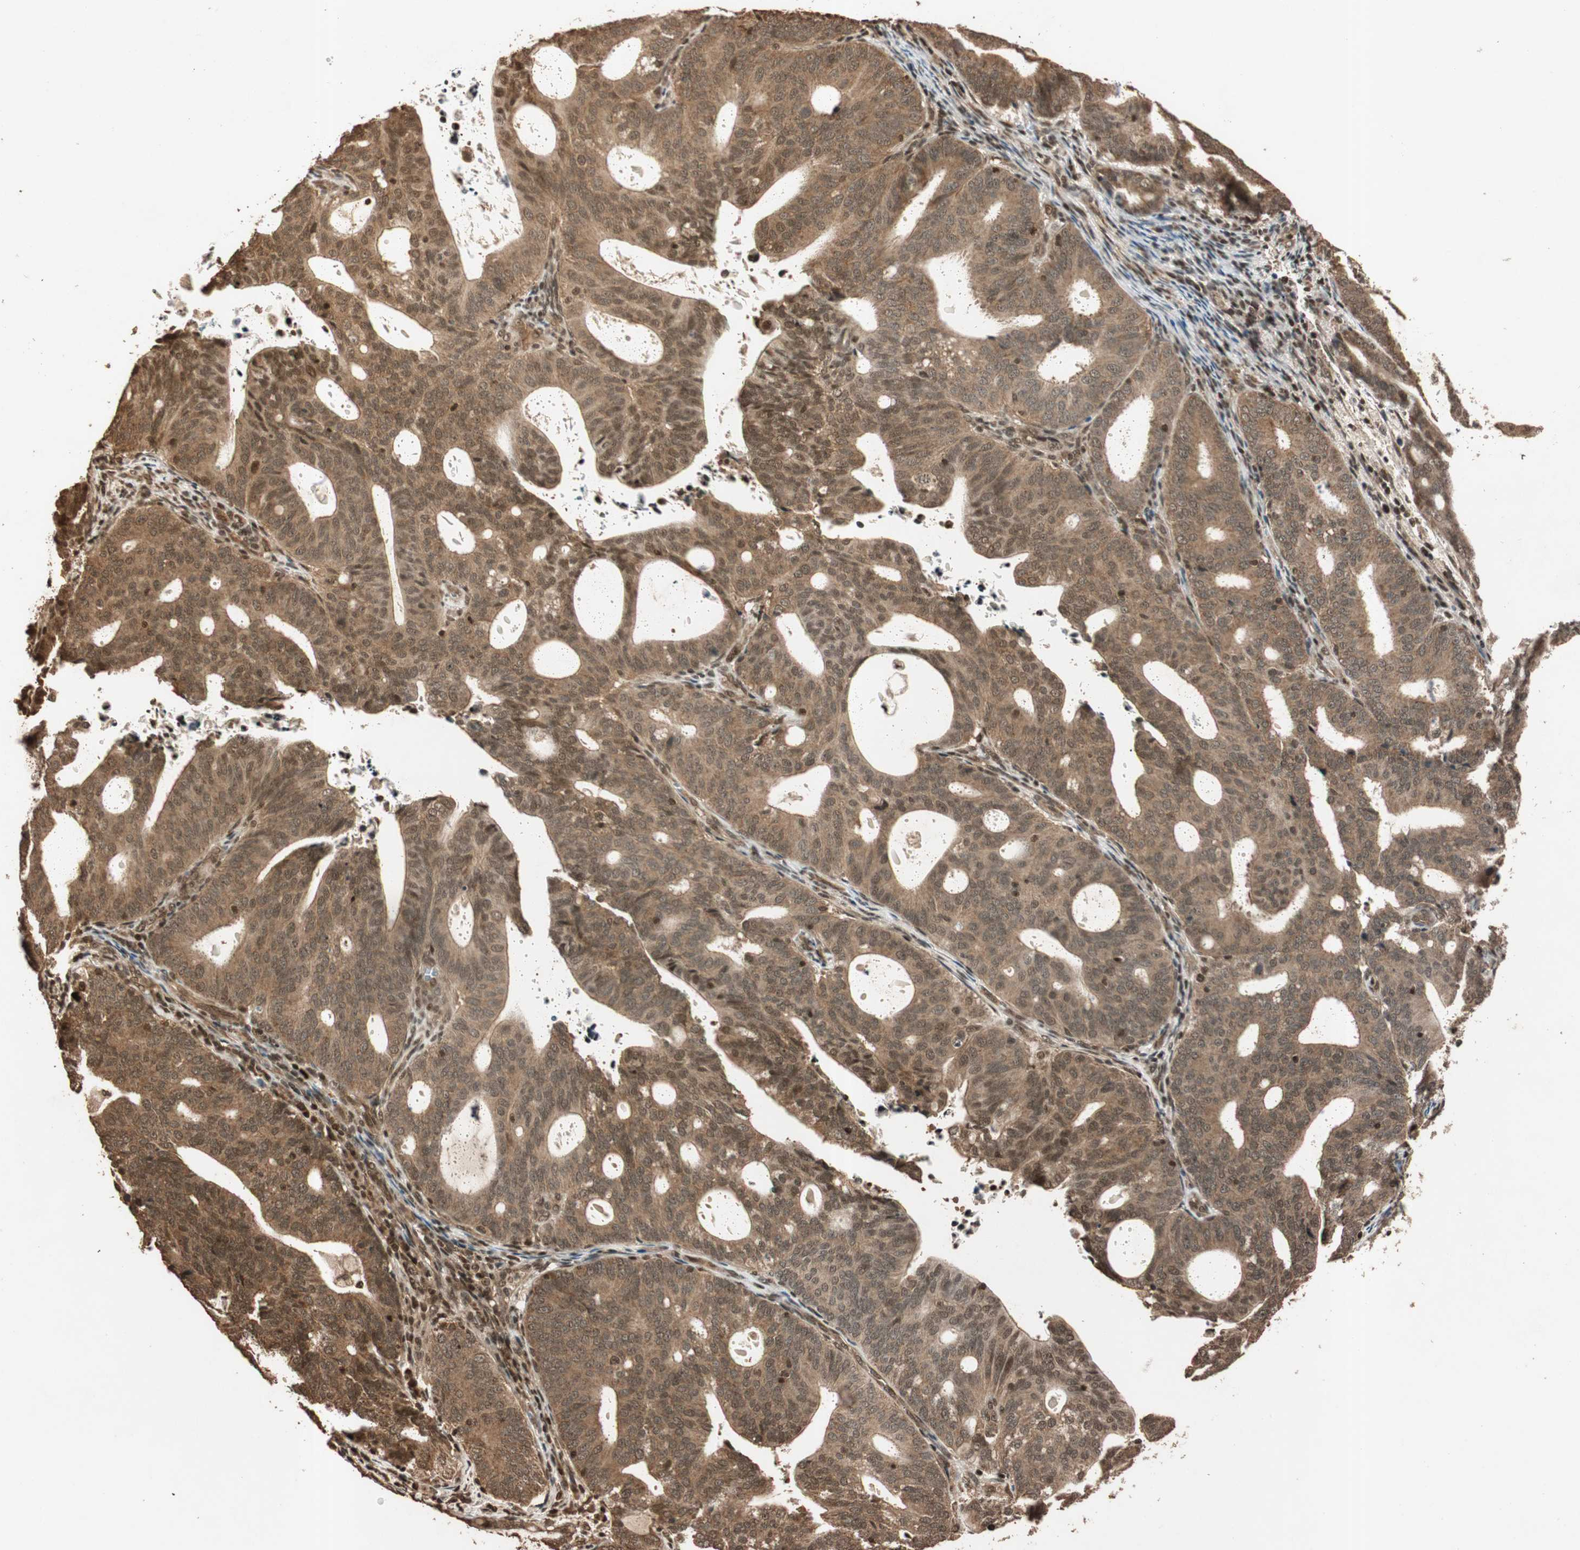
{"staining": {"intensity": "strong", "quantity": ">75%", "location": "cytoplasmic/membranous,nuclear"}, "tissue": "endometrial cancer", "cell_type": "Tumor cells", "image_type": "cancer", "snomed": [{"axis": "morphology", "description": "Adenocarcinoma, NOS"}, {"axis": "topography", "description": "Uterus"}], "caption": "Immunohistochemistry histopathology image of neoplastic tissue: human endometrial cancer stained using IHC shows high levels of strong protein expression localized specifically in the cytoplasmic/membranous and nuclear of tumor cells, appearing as a cytoplasmic/membranous and nuclear brown color.", "gene": "ALKBH5", "patient": {"sex": "female", "age": 83}}